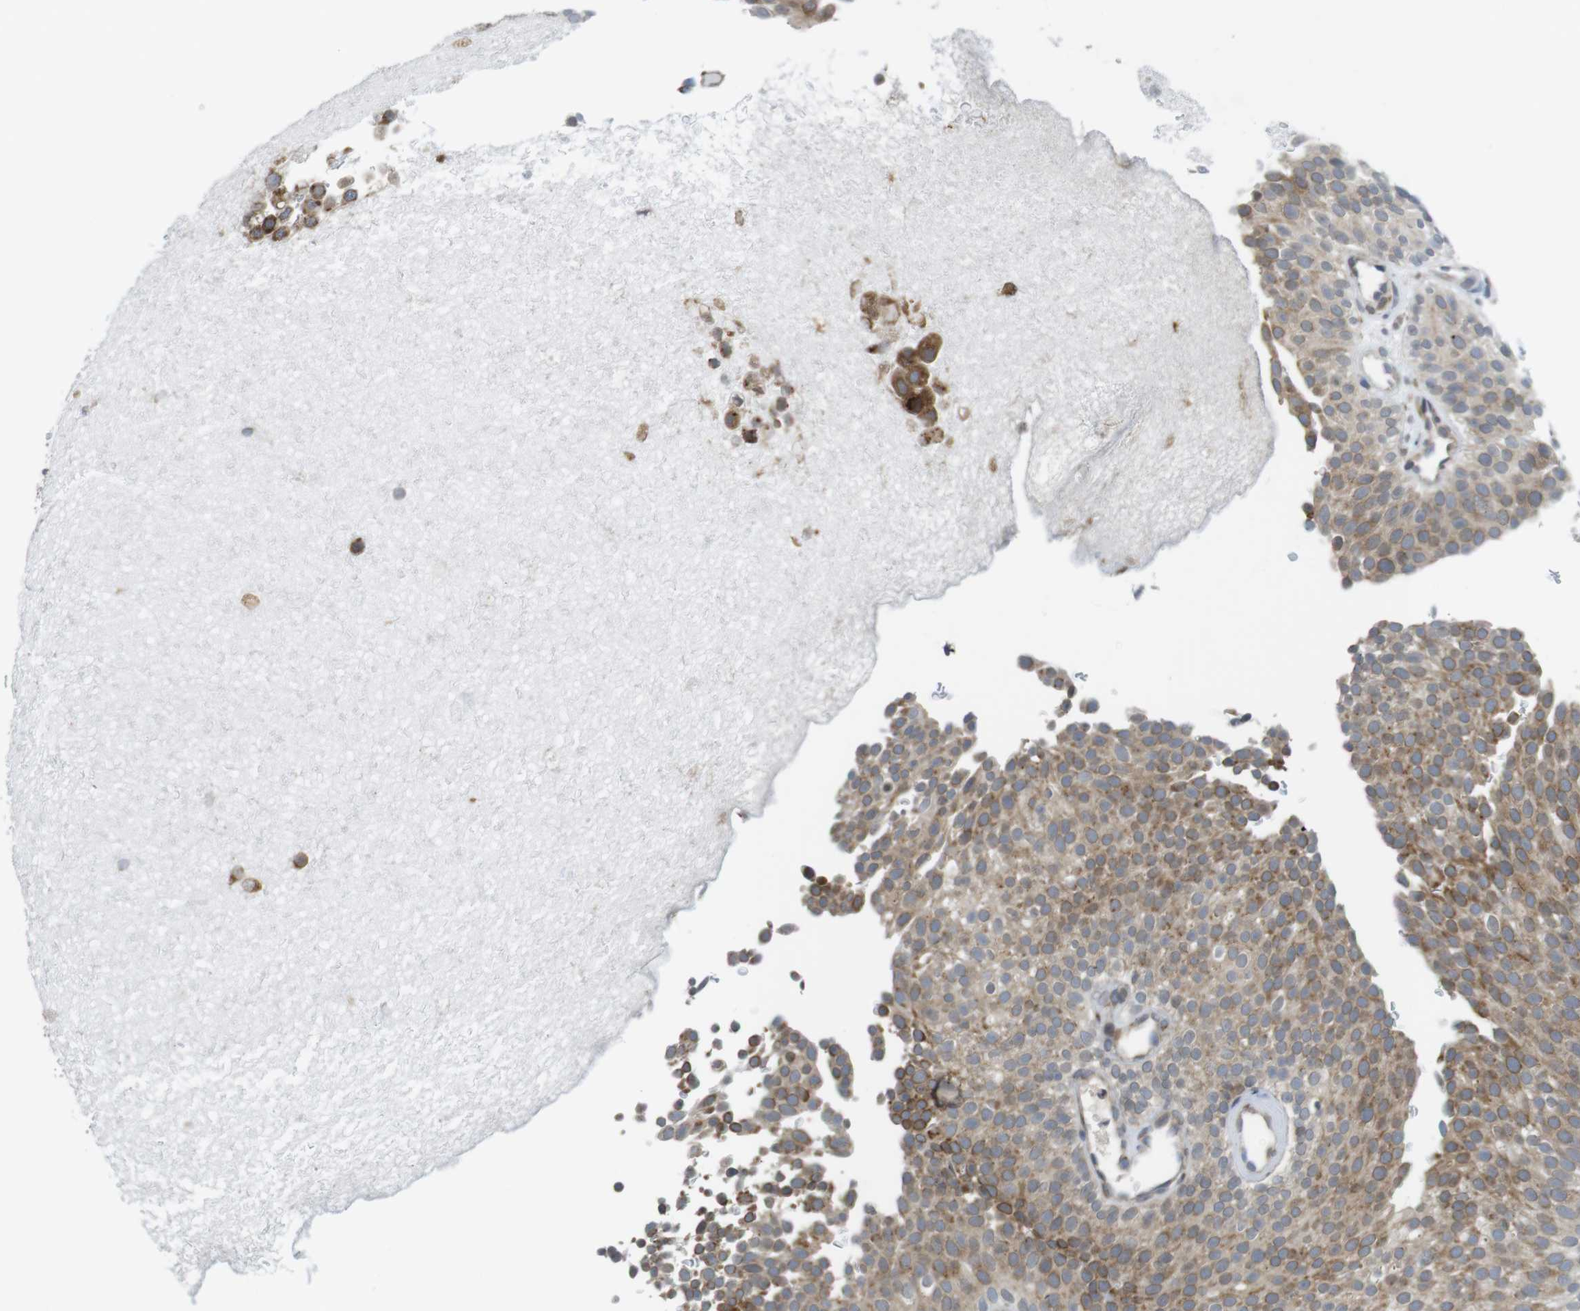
{"staining": {"intensity": "moderate", "quantity": "<25%", "location": "cytoplasmic/membranous"}, "tissue": "urothelial cancer", "cell_type": "Tumor cells", "image_type": "cancer", "snomed": [{"axis": "morphology", "description": "Urothelial carcinoma, Low grade"}, {"axis": "topography", "description": "Urinary bladder"}], "caption": "DAB (3,3'-diaminobenzidine) immunohistochemical staining of human low-grade urothelial carcinoma demonstrates moderate cytoplasmic/membranous protein staining in approximately <25% of tumor cells. (brown staining indicates protein expression, while blue staining denotes nuclei).", "gene": "ERGIC3", "patient": {"sex": "male", "age": 78}}